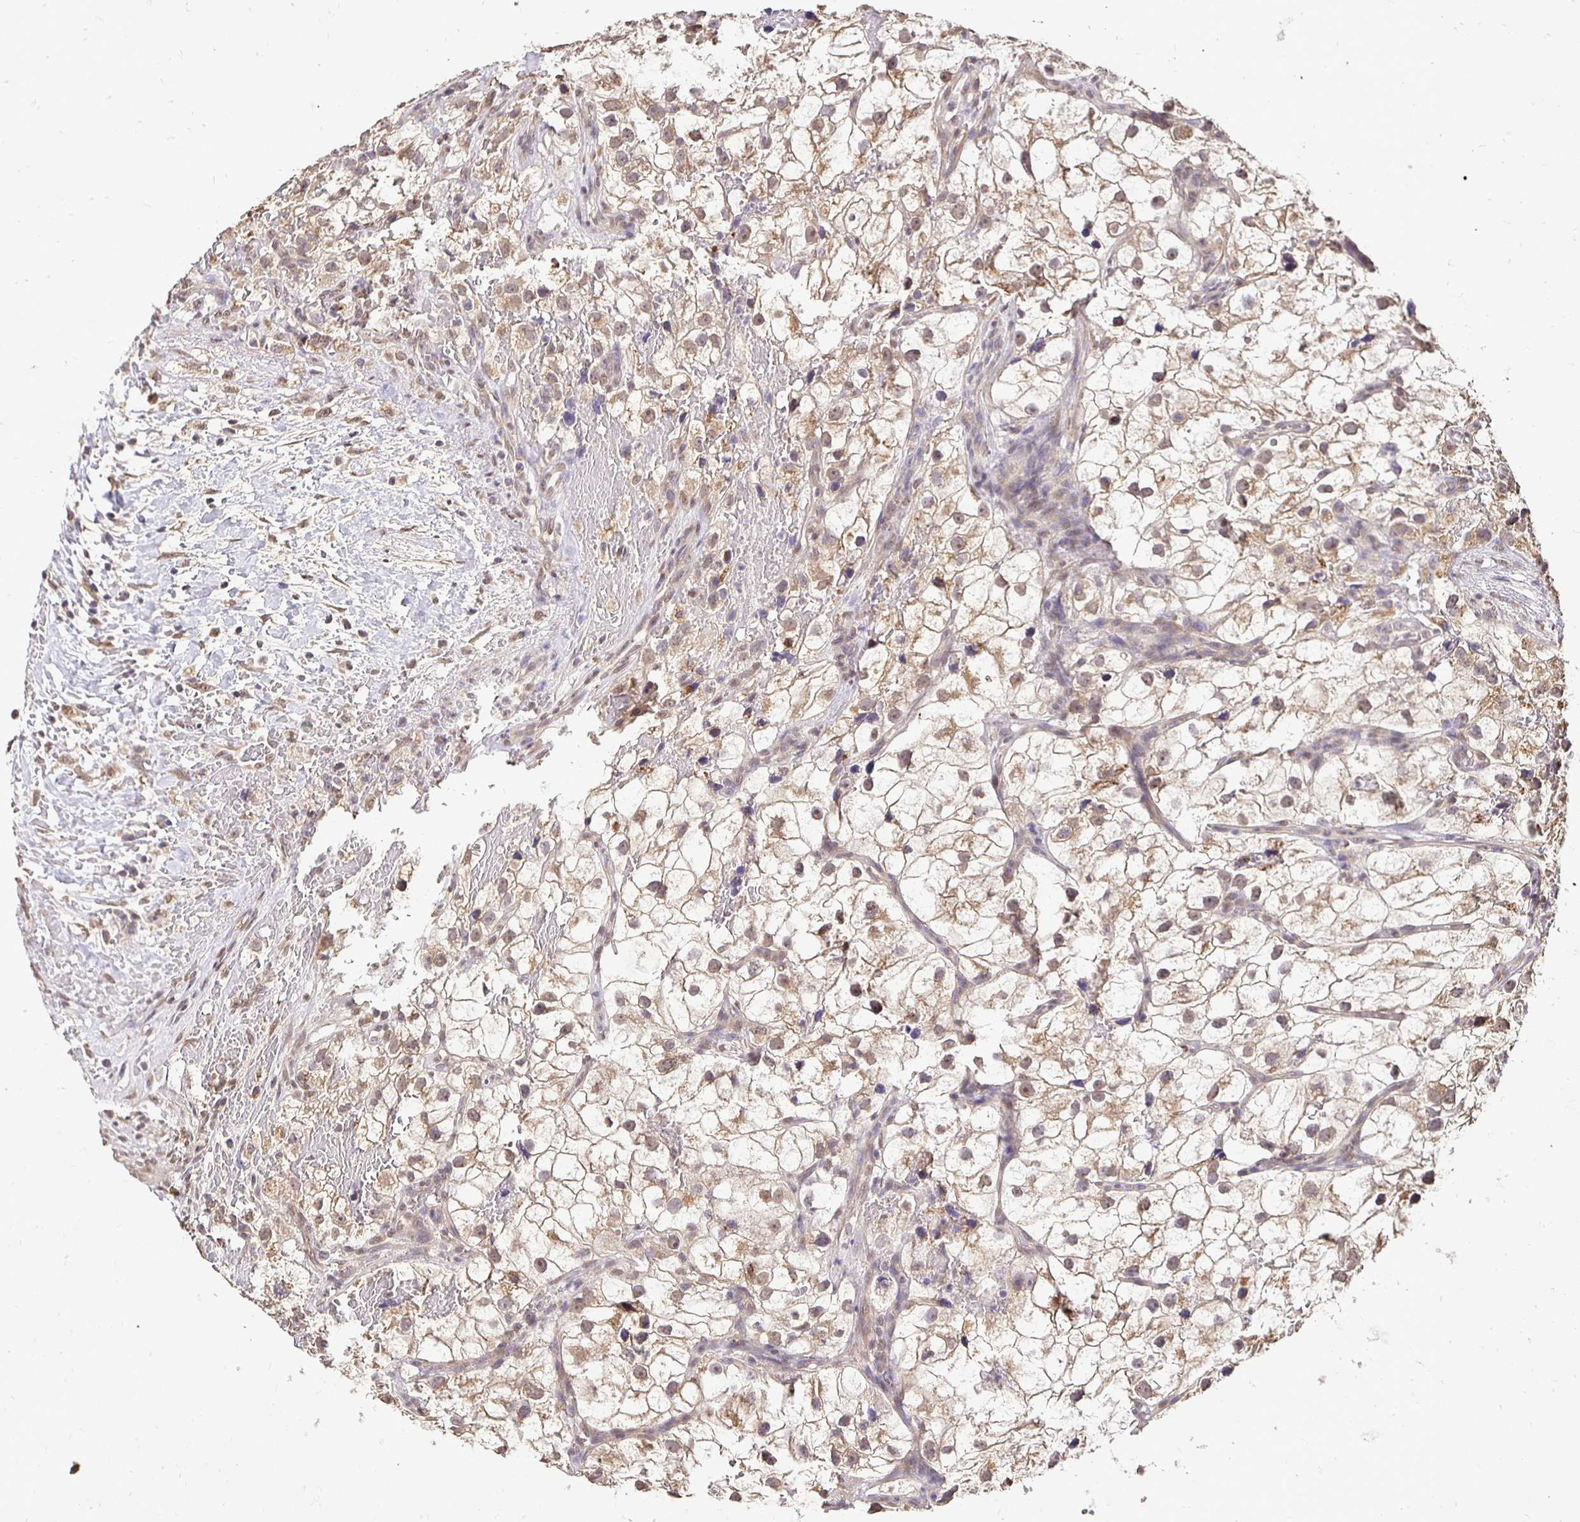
{"staining": {"intensity": "moderate", "quantity": ">75%", "location": "cytoplasmic/membranous,nuclear"}, "tissue": "renal cancer", "cell_type": "Tumor cells", "image_type": "cancer", "snomed": [{"axis": "morphology", "description": "Adenocarcinoma, NOS"}, {"axis": "topography", "description": "Kidney"}], "caption": "Brown immunohistochemical staining in human renal cancer displays moderate cytoplasmic/membranous and nuclear expression in approximately >75% of tumor cells.", "gene": "RHEBL1", "patient": {"sex": "male", "age": 59}}